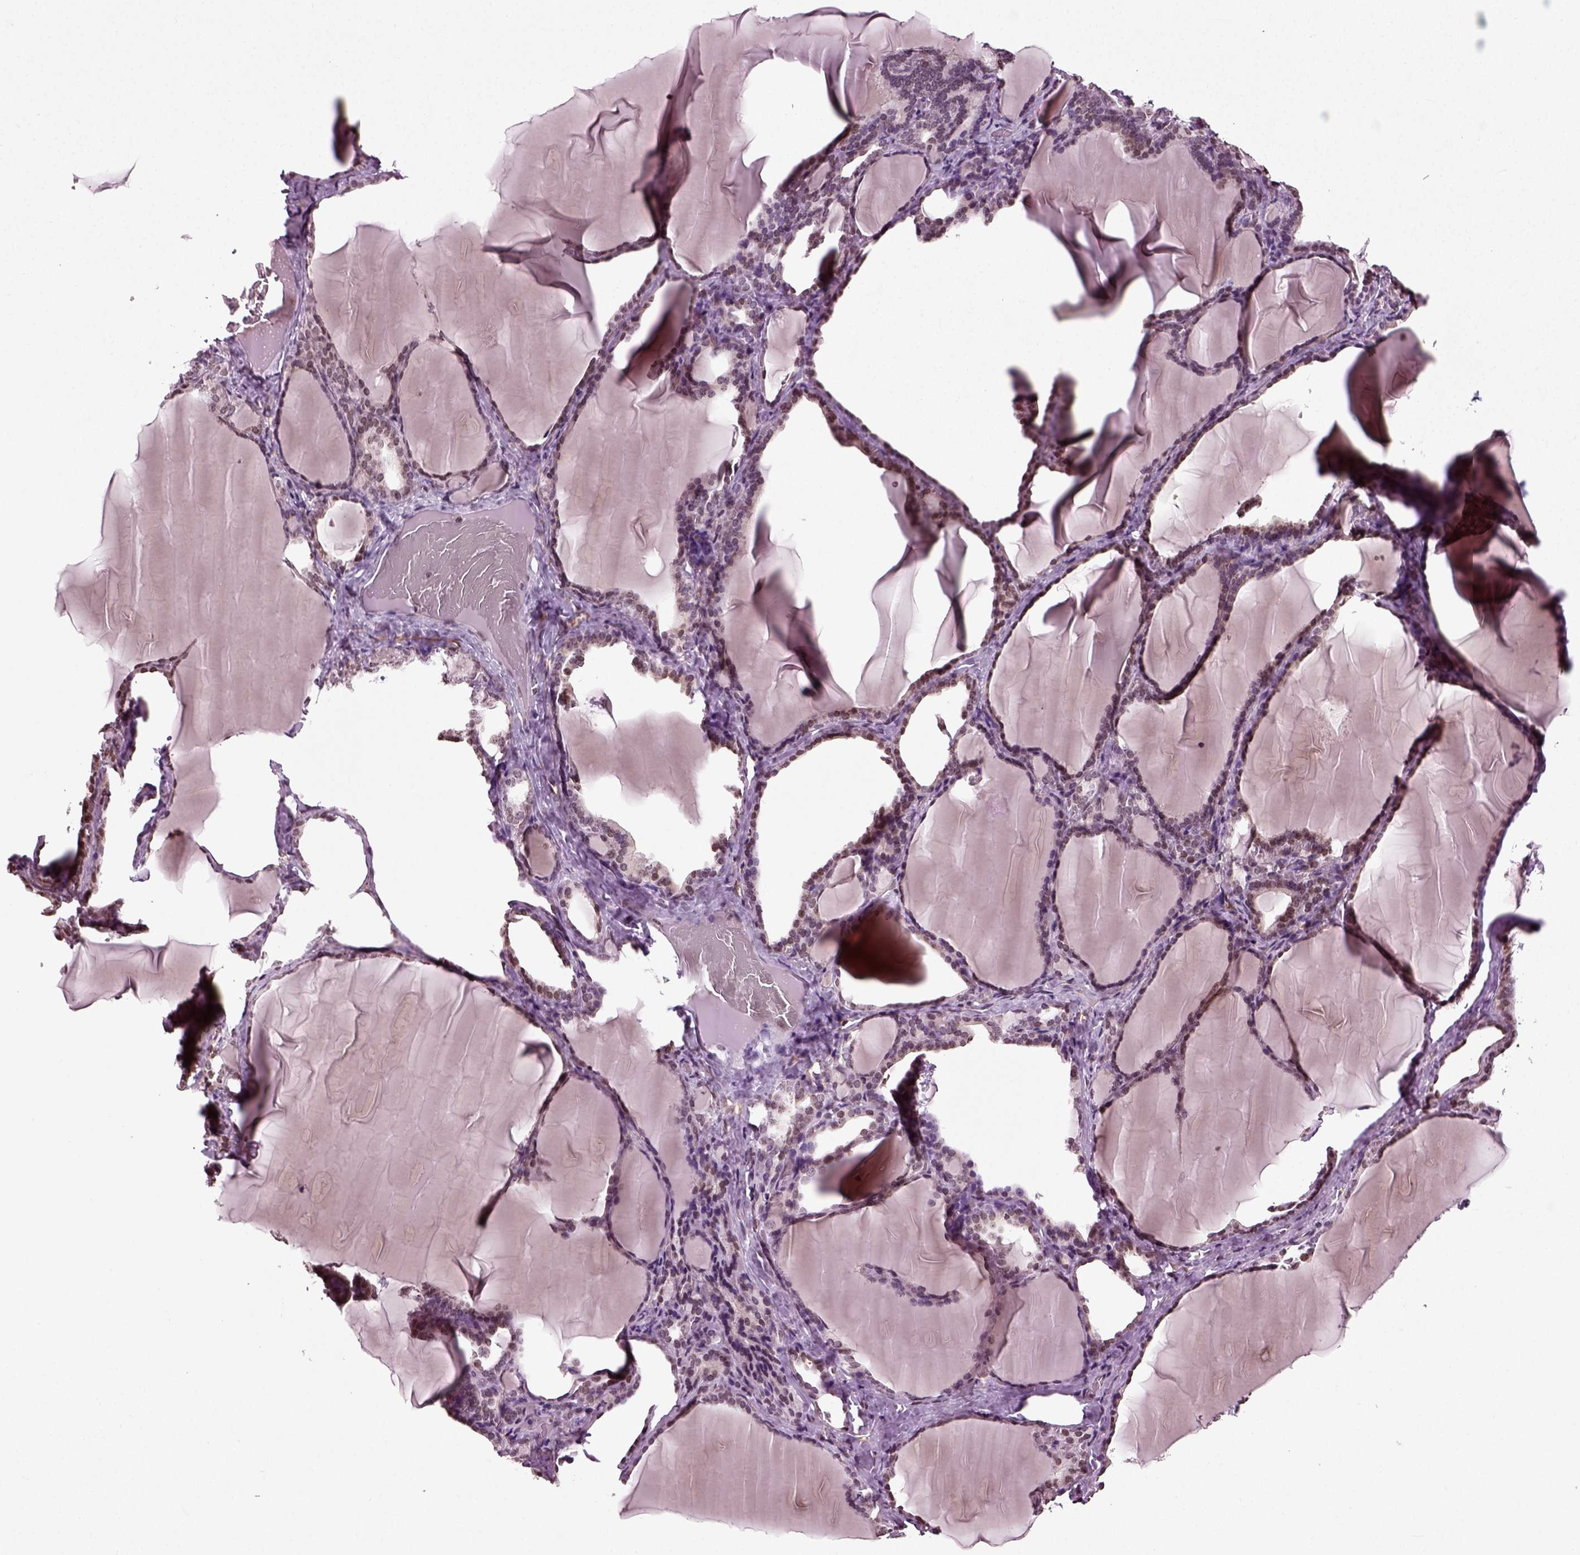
{"staining": {"intensity": "moderate", "quantity": ">75%", "location": "nuclear"}, "tissue": "thyroid gland", "cell_type": "Glandular cells", "image_type": "normal", "snomed": [{"axis": "morphology", "description": "Normal tissue, NOS"}, {"axis": "morphology", "description": "Hyperplasia, NOS"}, {"axis": "topography", "description": "Thyroid gland"}], "caption": "DAB (3,3'-diaminobenzidine) immunohistochemical staining of unremarkable human thyroid gland displays moderate nuclear protein expression in about >75% of glandular cells. (IHC, brightfield microscopy, high magnification).", "gene": "HEYL", "patient": {"sex": "female", "age": 27}}